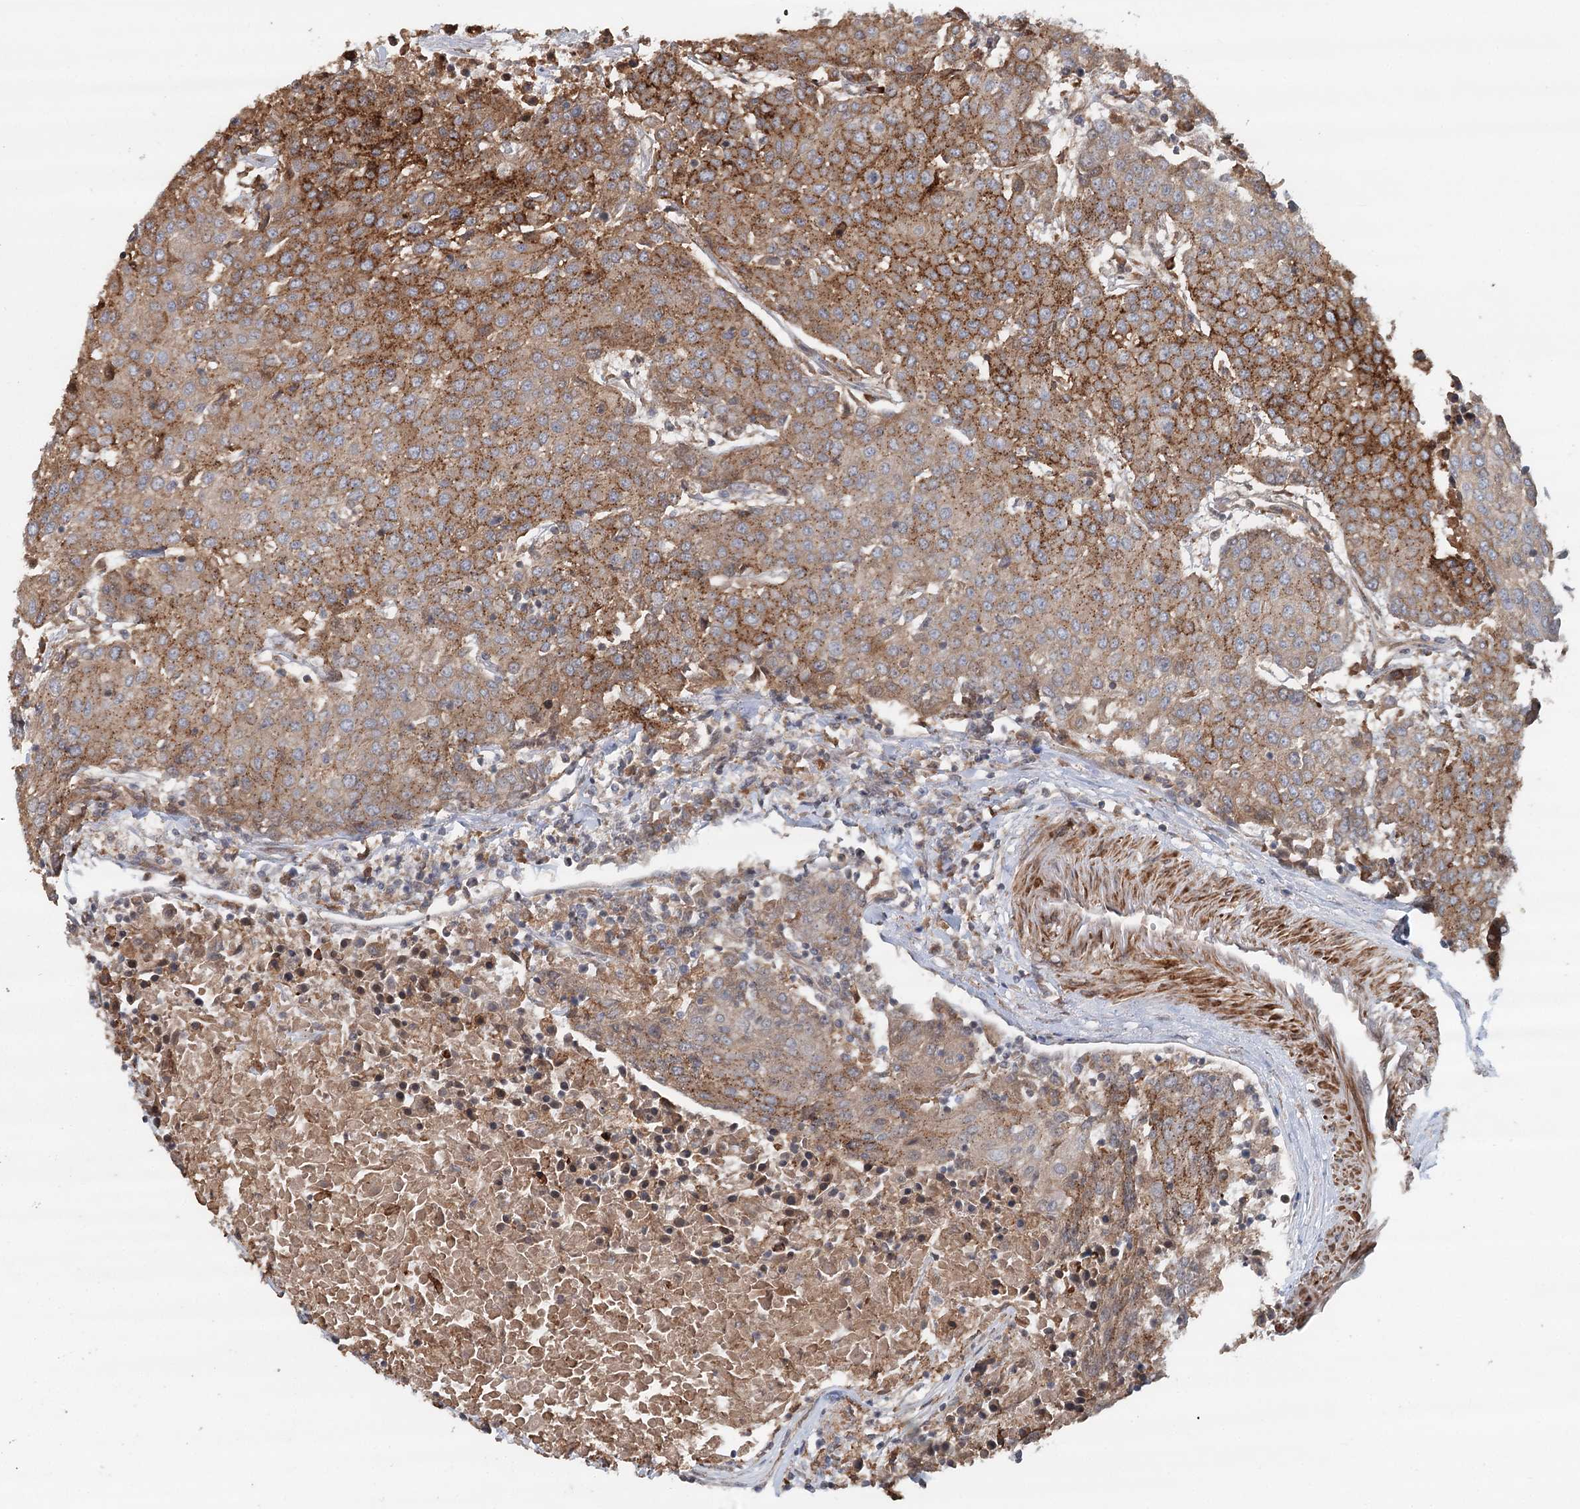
{"staining": {"intensity": "moderate", "quantity": ">75%", "location": "cytoplasmic/membranous"}, "tissue": "urothelial cancer", "cell_type": "Tumor cells", "image_type": "cancer", "snomed": [{"axis": "morphology", "description": "Urothelial carcinoma, High grade"}, {"axis": "topography", "description": "Urinary bladder"}], "caption": "High-grade urothelial carcinoma stained with immunohistochemistry (IHC) reveals moderate cytoplasmic/membranous positivity in about >75% of tumor cells.", "gene": "RNF111", "patient": {"sex": "female", "age": 85}}